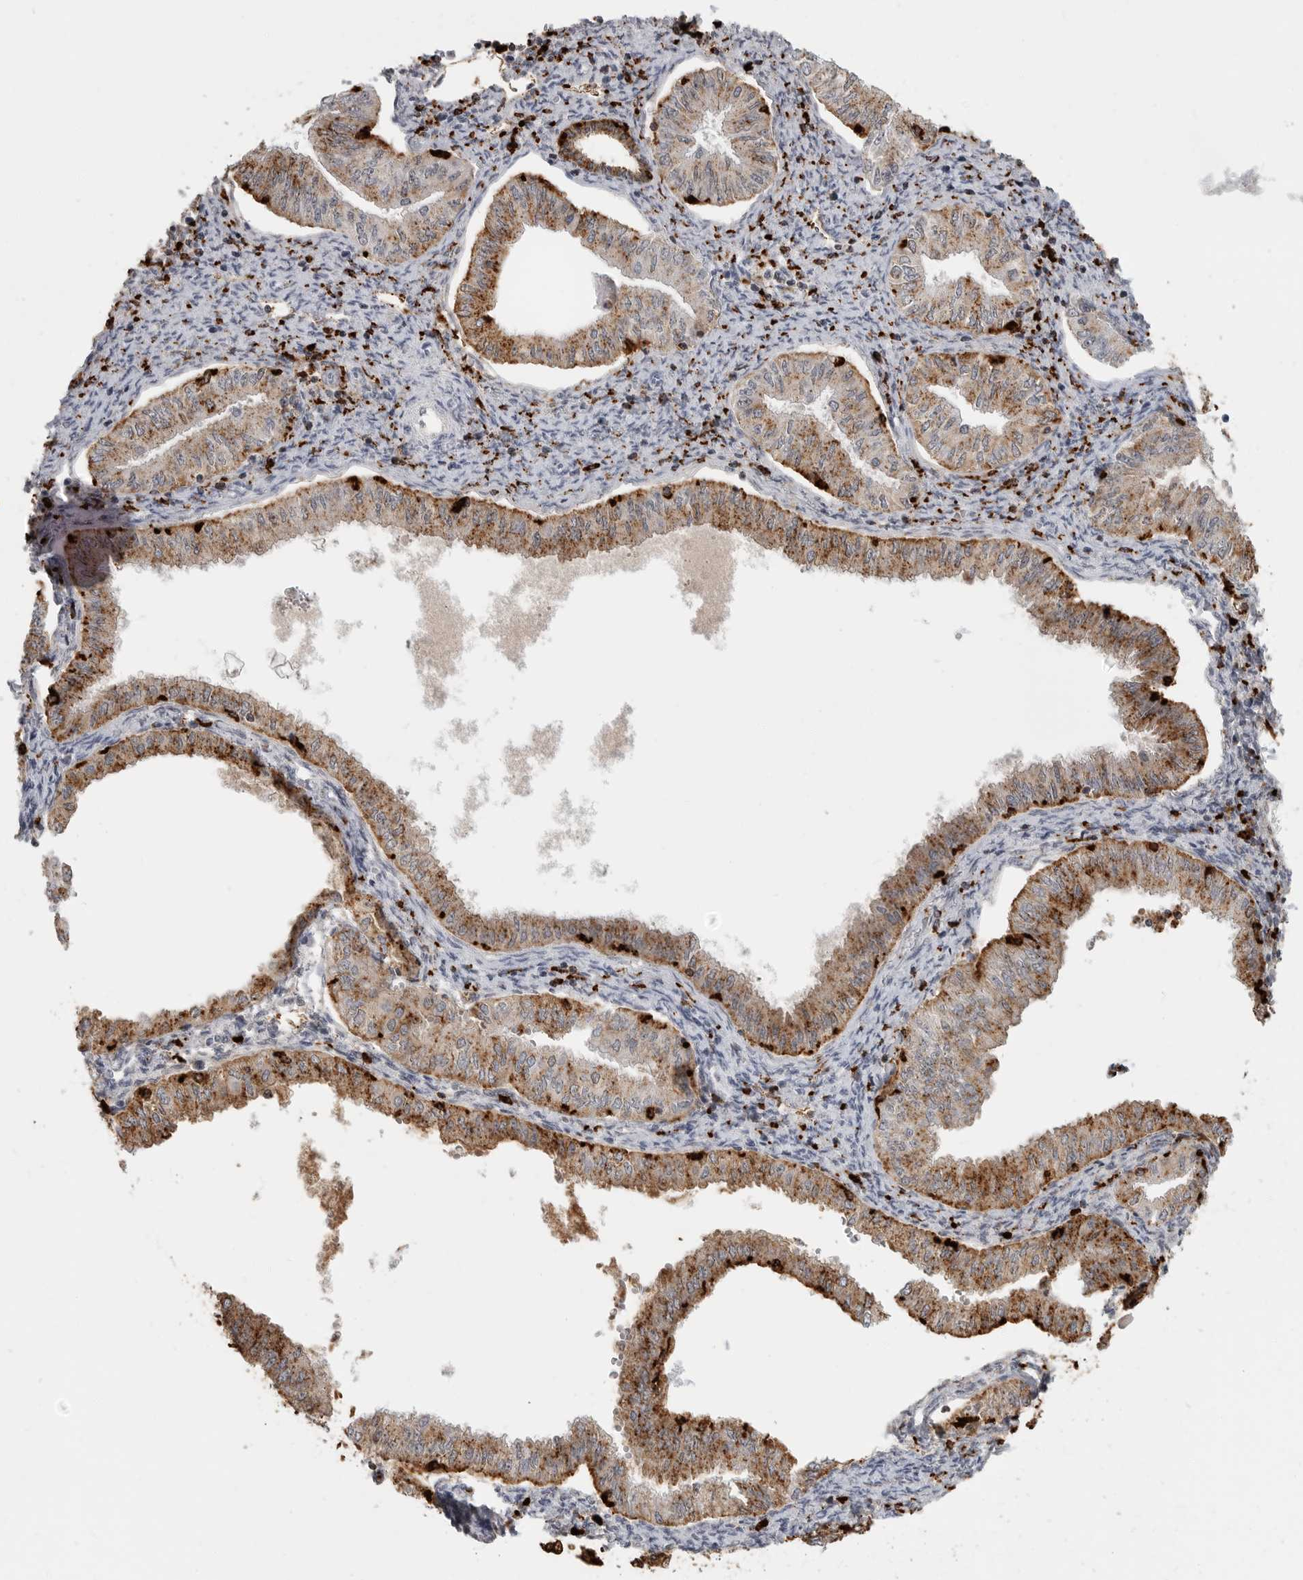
{"staining": {"intensity": "strong", "quantity": "25%-75%", "location": "cytoplasmic/membranous"}, "tissue": "endometrial cancer", "cell_type": "Tumor cells", "image_type": "cancer", "snomed": [{"axis": "morphology", "description": "Normal tissue, NOS"}, {"axis": "morphology", "description": "Adenocarcinoma, NOS"}, {"axis": "topography", "description": "Endometrium"}], "caption": "The micrograph demonstrates immunohistochemical staining of endometrial cancer. There is strong cytoplasmic/membranous positivity is present in approximately 25%-75% of tumor cells. The staining is performed using DAB brown chromogen to label protein expression. The nuclei are counter-stained blue using hematoxylin.", "gene": "IFI30", "patient": {"sex": "female", "age": 53}}